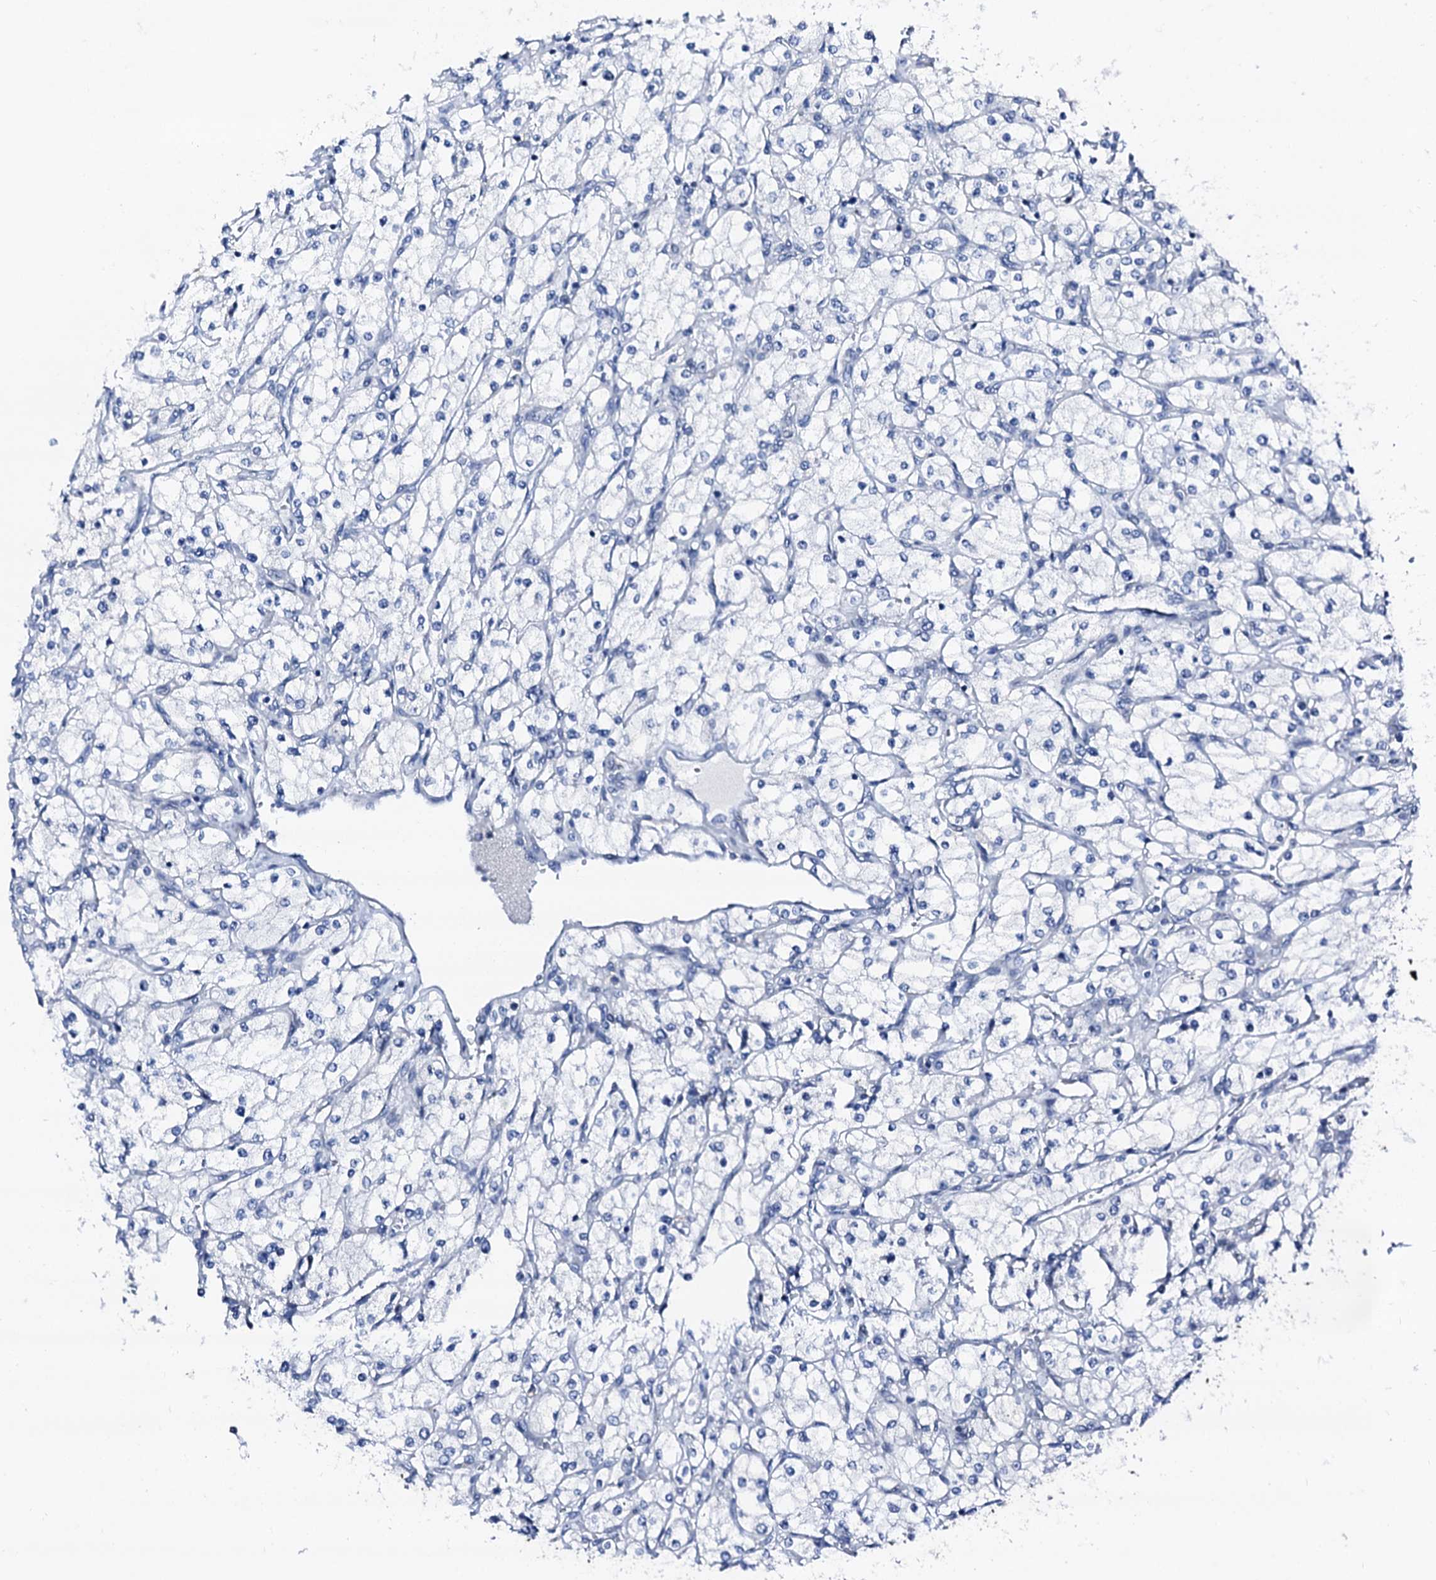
{"staining": {"intensity": "negative", "quantity": "none", "location": "none"}, "tissue": "renal cancer", "cell_type": "Tumor cells", "image_type": "cancer", "snomed": [{"axis": "morphology", "description": "Adenocarcinoma, NOS"}, {"axis": "topography", "description": "Kidney"}], "caption": "There is no significant staining in tumor cells of renal cancer (adenocarcinoma). Nuclei are stained in blue.", "gene": "TRAFD1", "patient": {"sex": "male", "age": 80}}